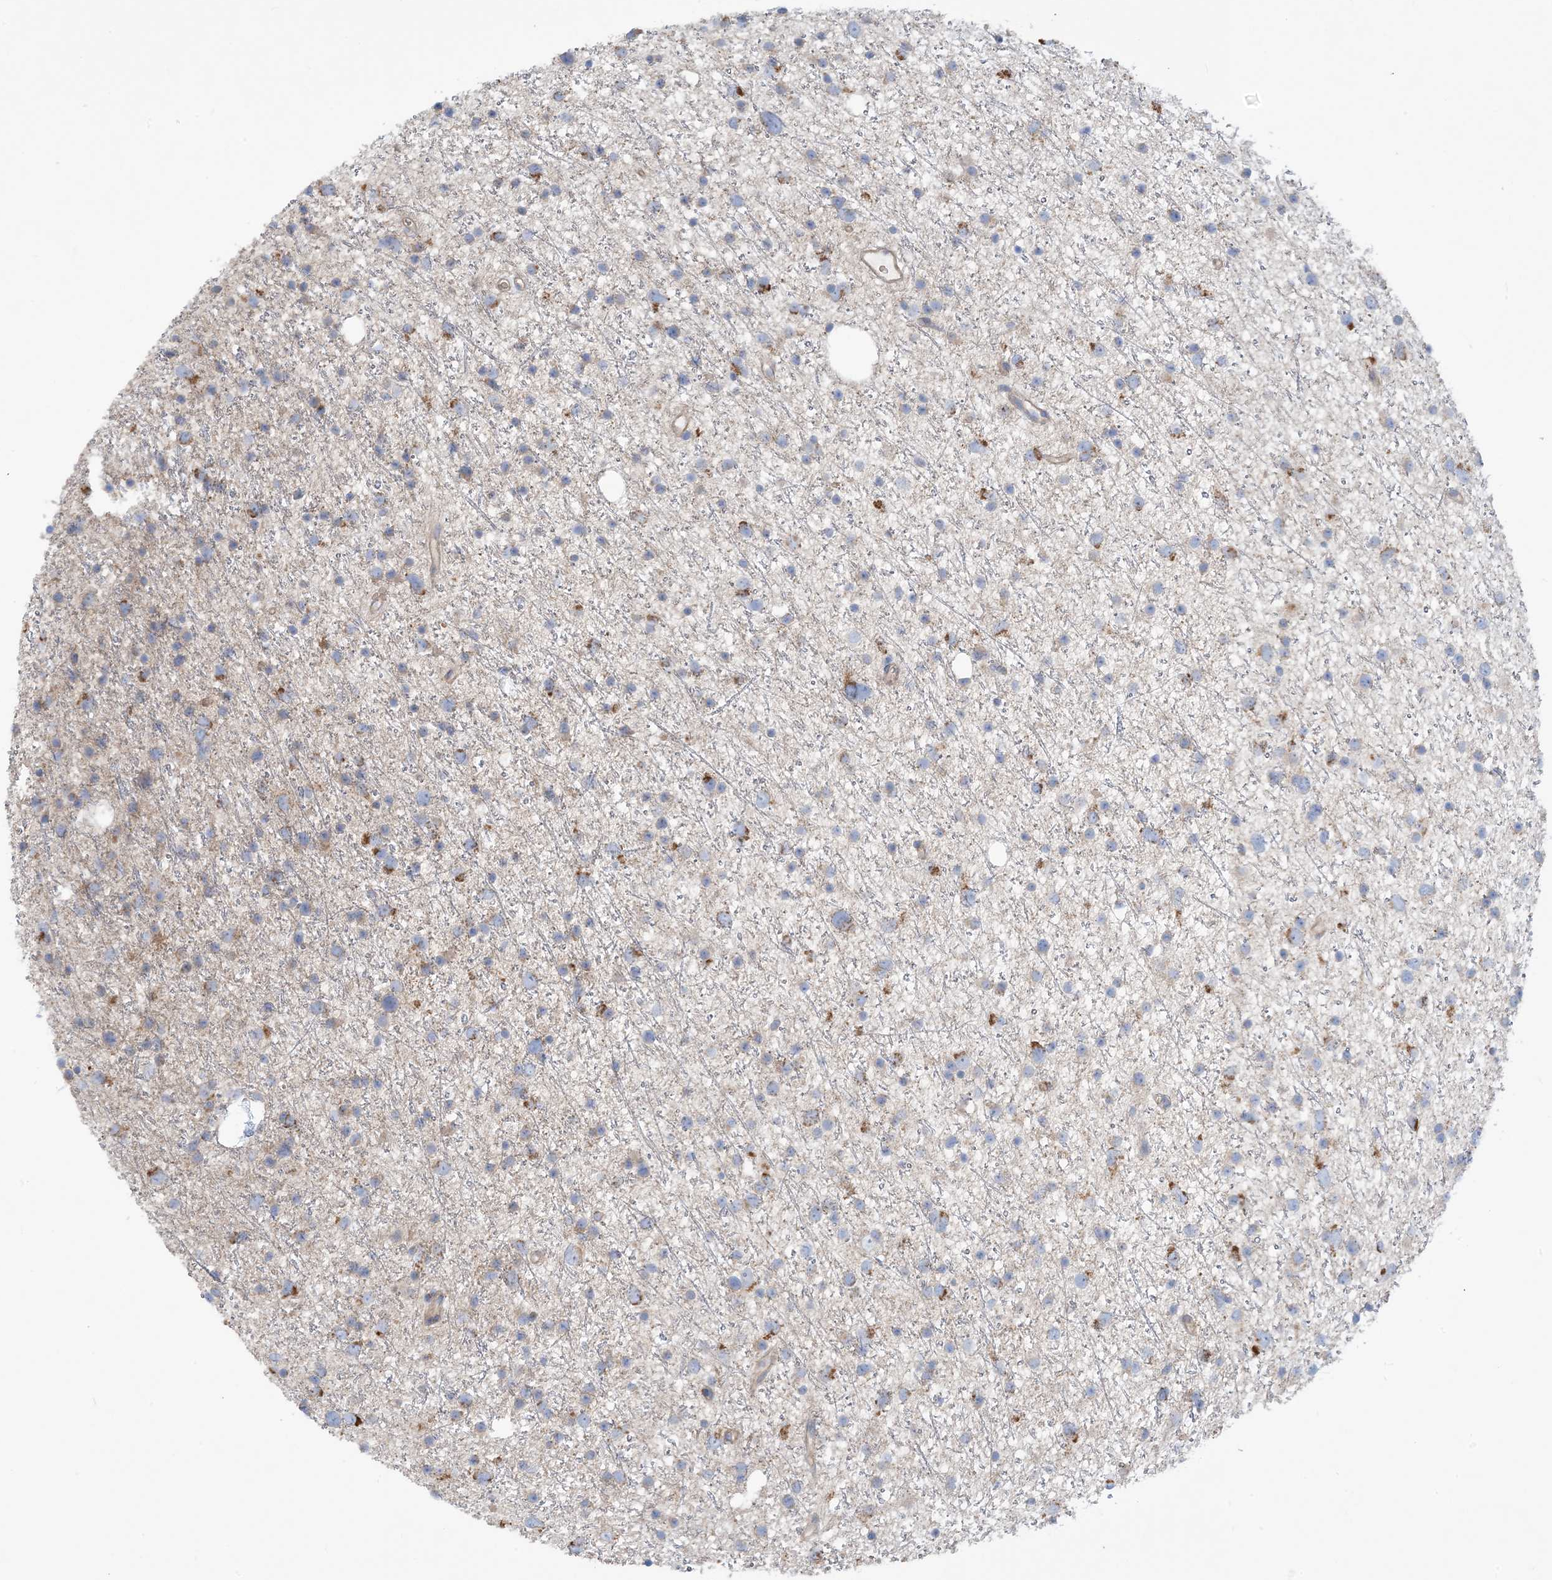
{"staining": {"intensity": "moderate", "quantity": "<25%", "location": "cytoplasmic/membranous"}, "tissue": "glioma", "cell_type": "Tumor cells", "image_type": "cancer", "snomed": [{"axis": "morphology", "description": "Glioma, malignant, Low grade"}, {"axis": "topography", "description": "Cerebral cortex"}], "caption": "DAB (3,3'-diaminobenzidine) immunohistochemical staining of human malignant glioma (low-grade) exhibits moderate cytoplasmic/membranous protein expression in about <25% of tumor cells. The protein of interest is shown in brown color, while the nuclei are stained blue.", "gene": "PHOSPHO2", "patient": {"sex": "female", "age": 39}}